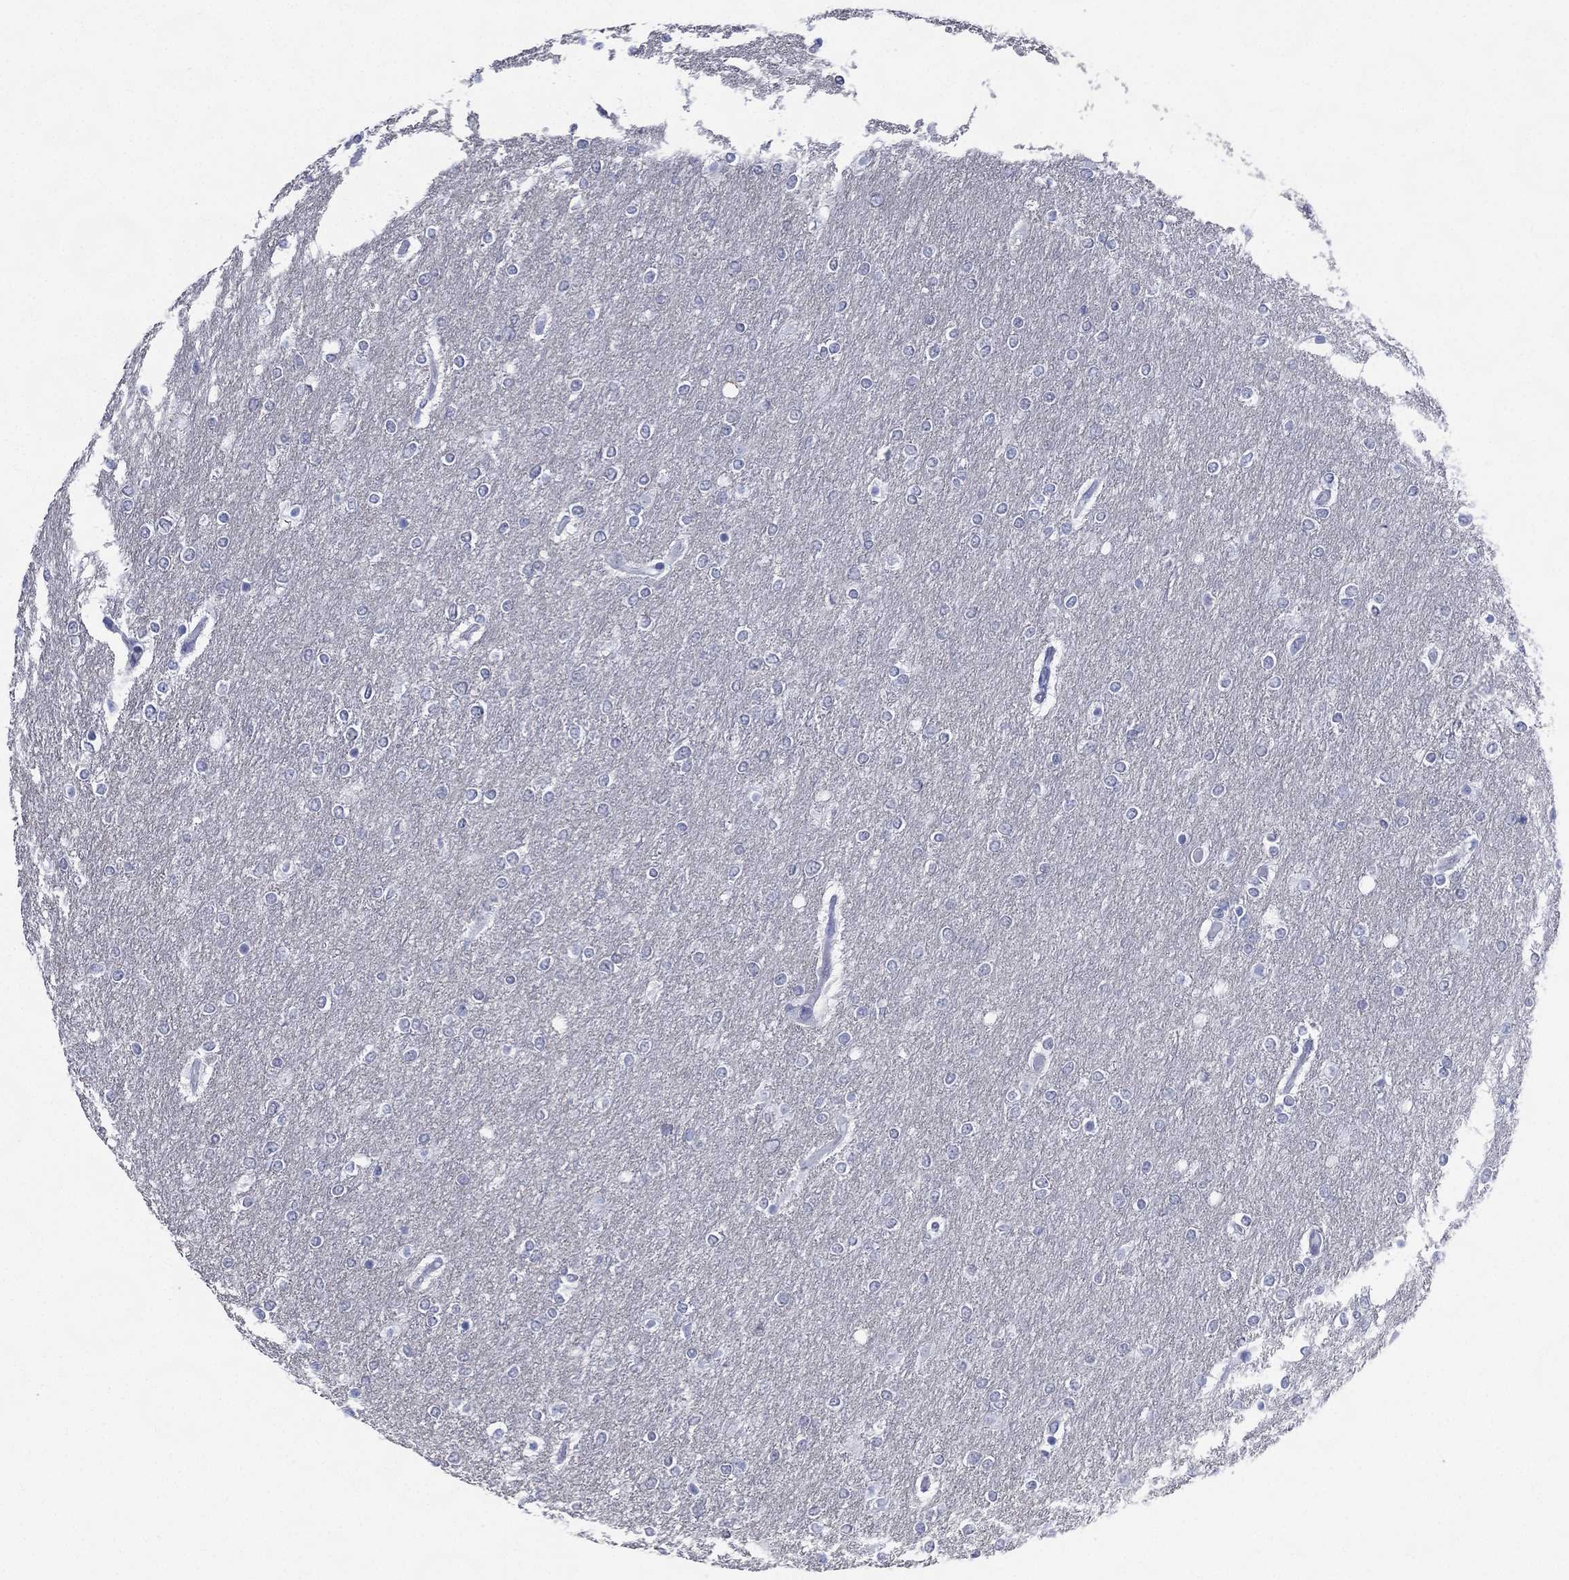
{"staining": {"intensity": "negative", "quantity": "none", "location": "none"}, "tissue": "glioma", "cell_type": "Tumor cells", "image_type": "cancer", "snomed": [{"axis": "morphology", "description": "Glioma, malignant, High grade"}, {"axis": "topography", "description": "Brain"}], "caption": "Protein analysis of malignant high-grade glioma exhibits no significant positivity in tumor cells.", "gene": "TMEM247", "patient": {"sex": "female", "age": 61}}